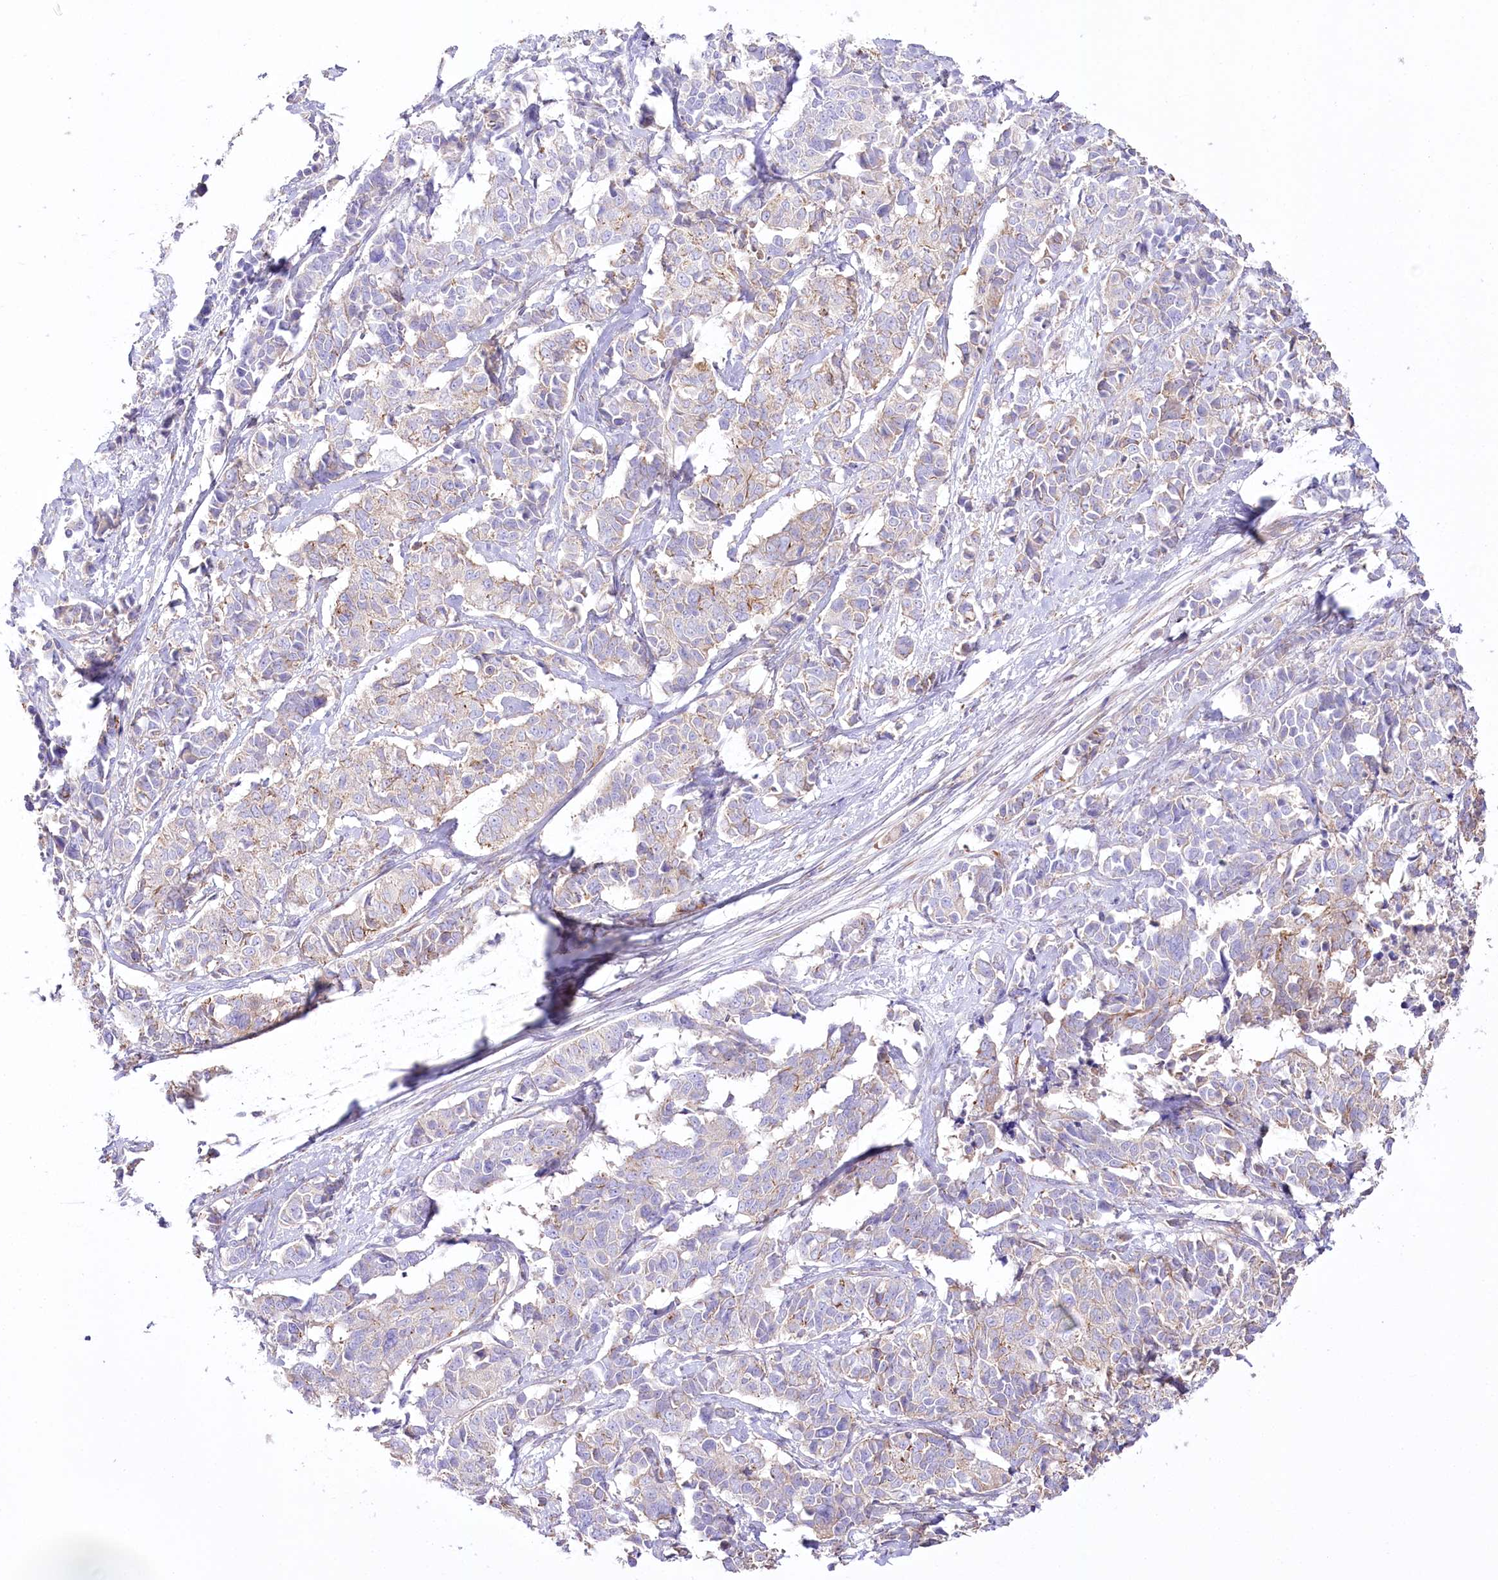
{"staining": {"intensity": "moderate", "quantity": "<25%", "location": "cytoplasmic/membranous"}, "tissue": "cervical cancer", "cell_type": "Tumor cells", "image_type": "cancer", "snomed": [{"axis": "morphology", "description": "Normal tissue, NOS"}, {"axis": "morphology", "description": "Squamous cell carcinoma, NOS"}, {"axis": "topography", "description": "Cervix"}], "caption": "Moderate cytoplasmic/membranous protein expression is appreciated in approximately <25% of tumor cells in squamous cell carcinoma (cervical).", "gene": "FAM216A", "patient": {"sex": "female", "age": 35}}